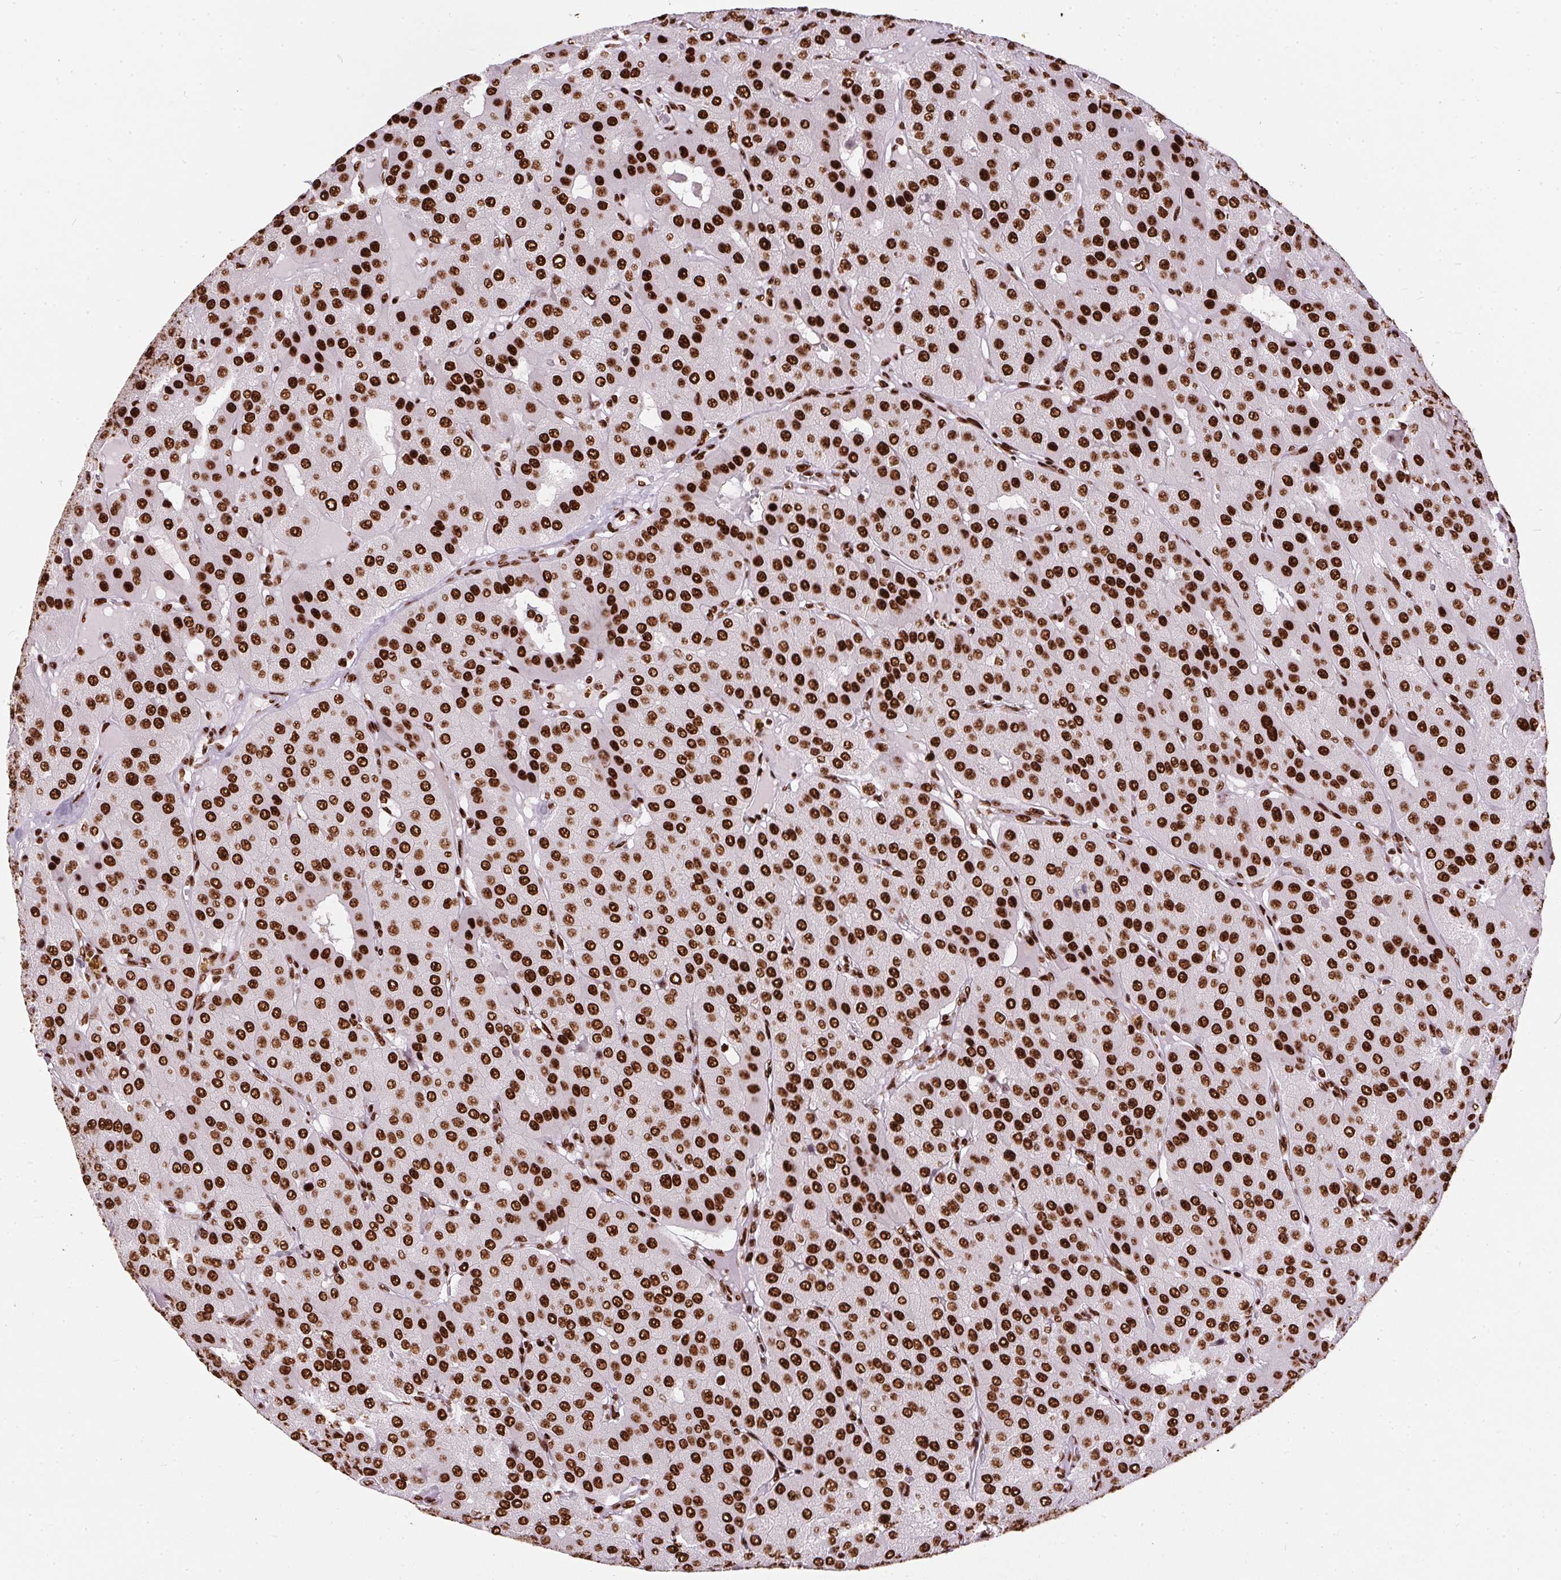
{"staining": {"intensity": "strong", "quantity": ">75%", "location": "nuclear"}, "tissue": "parathyroid gland", "cell_type": "Glandular cells", "image_type": "normal", "snomed": [{"axis": "morphology", "description": "Normal tissue, NOS"}, {"axis": "morphology", "description": "Adenoma, NOS"}, {"axis": "topography", "description": "Parathyroid gland"}], "caption": "Protein analysis of normal parathyroid gland displays strong nuclear expression in about >75% of glandular cells. (IHC, brightfield microscopy, high magnification).", "gene": "PAGE3", "patient": {"sex": "female", "age": 86}}